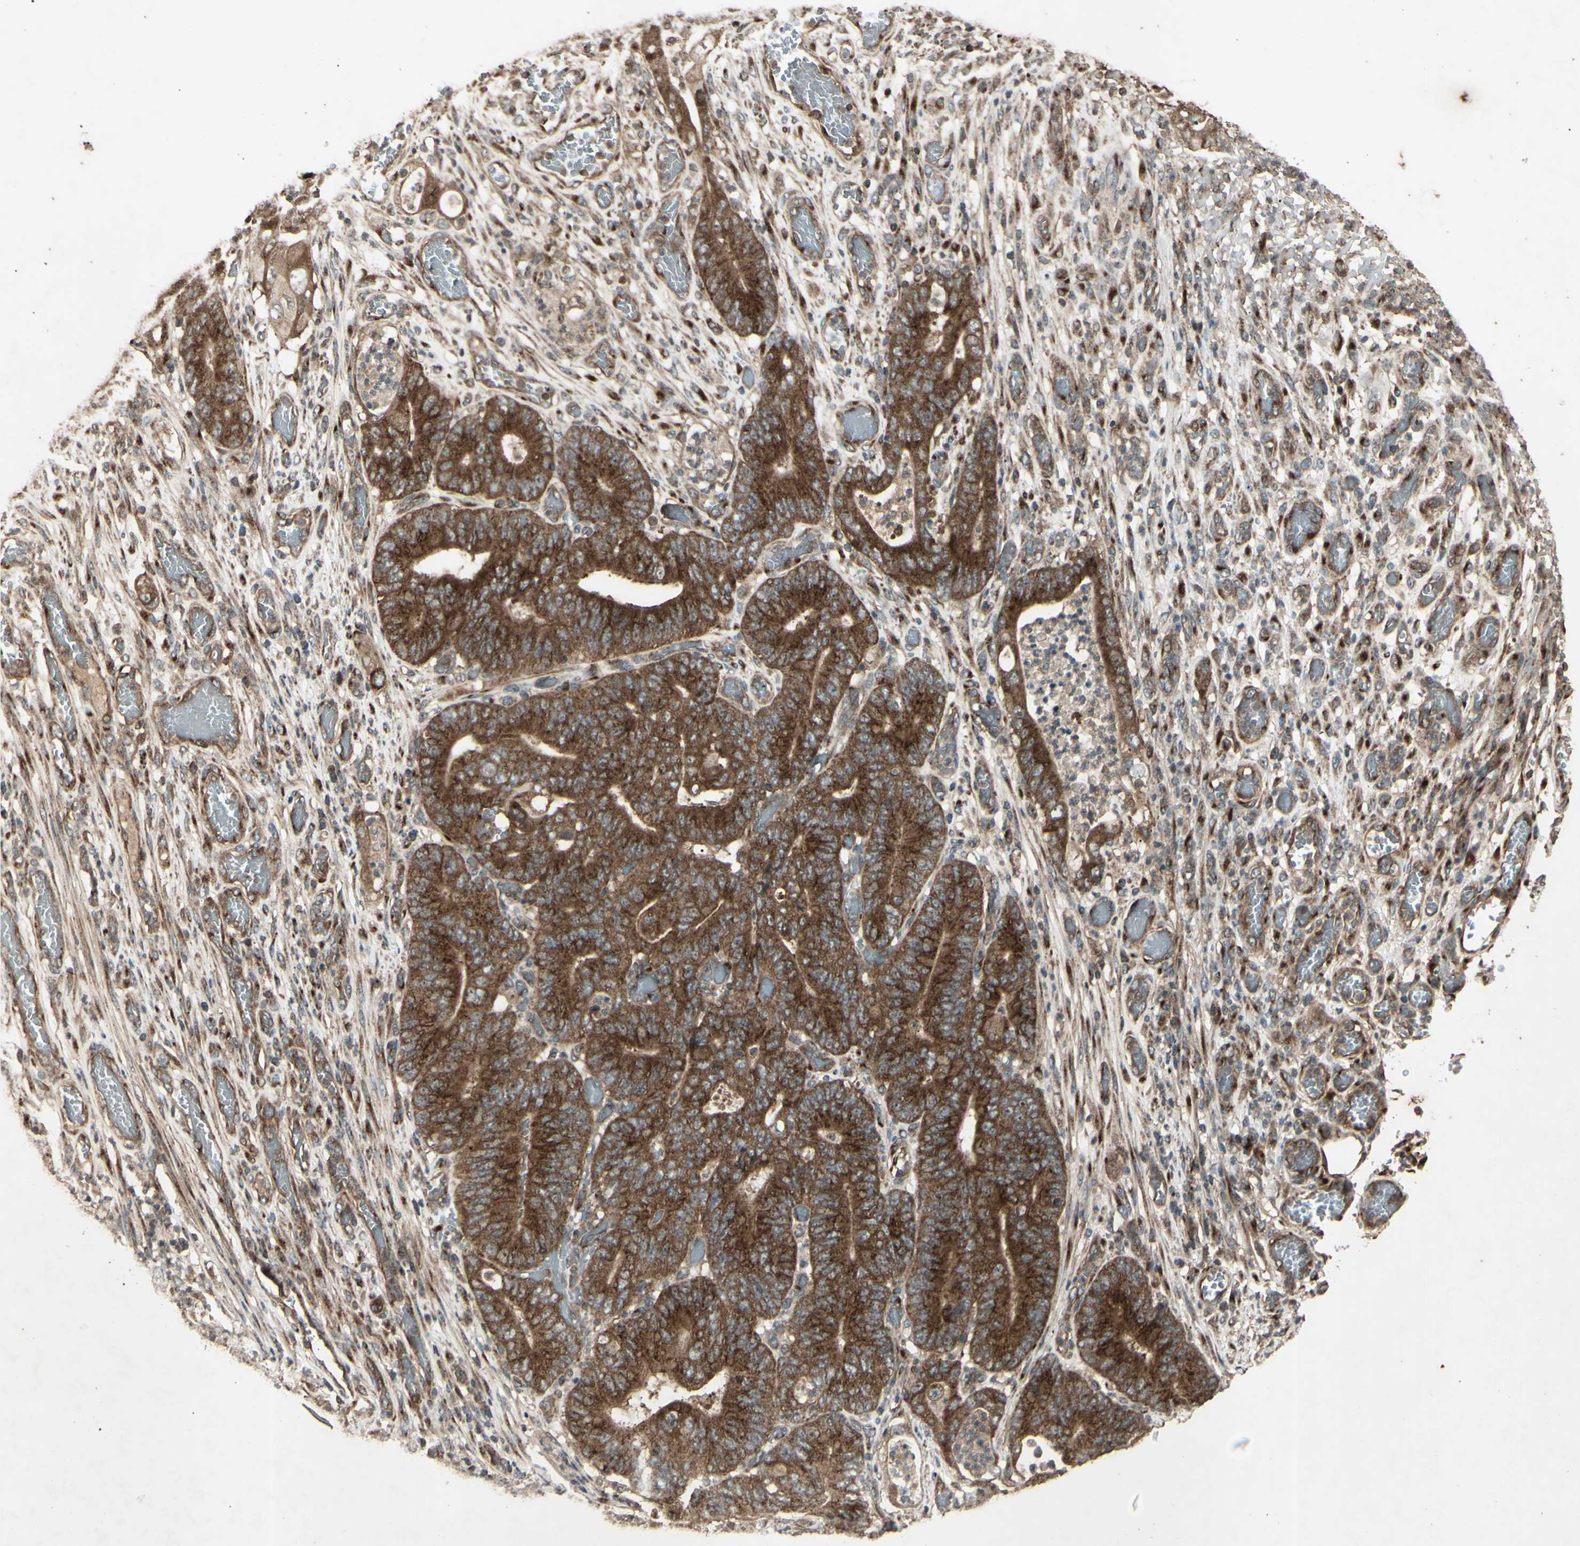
{"staining": {"intensity": "strong", "quantity": ">75%", "location": "cytoplasmic/membranous"}, "tissue": "stomach cancer", "cell_type": "Tumor cells", "image_type": "cancer", "snomed": [{"axis": "morphology", "description": "Adenocarcinoma, NOS"}, {"axis": "topography", "description": "Stomach"}], "caption": "Strong cytoplasmic/membranous protein expression is appreciated in approximately >75% of tumor cells in adenocarcinoma (stomach). (DAB IHC, brown staining for protein, blue staining for nuclei).", "gene": "AP1G1", "patient": {"sex": "female", "age": 73}}